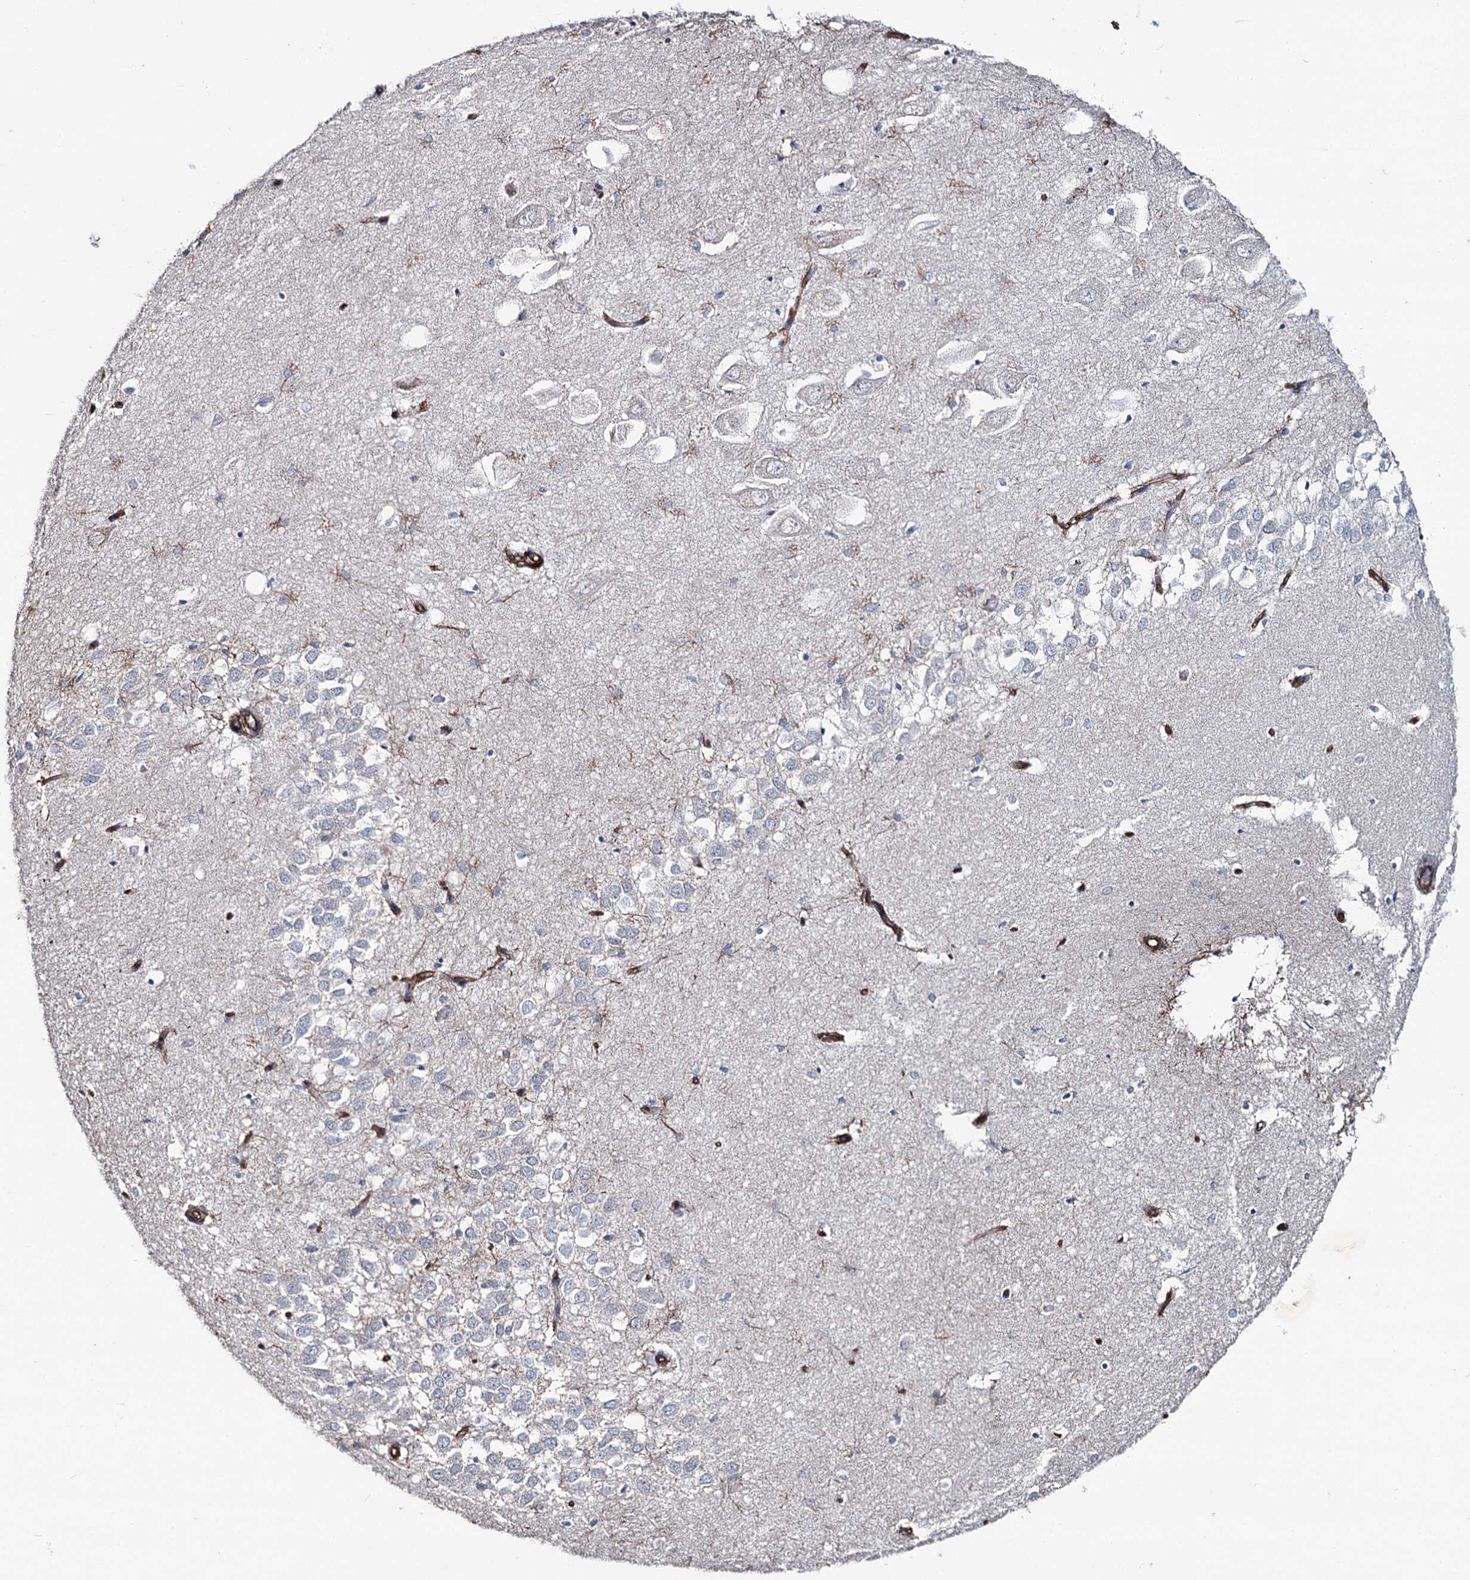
{"staining": {"intensity": "negative", "quantity": "none", "location": "none"}, "tissue": "hippocampus", "cell_type": "Glial cells", "image_type": "normal", "snomed": [{"axis": "morphology", "description": "Normal tissue, NOS"}, {"axis": "topography", "description": "Hippocampus"}], "caption": "DAB immunohistochemical staining of unremarkable hippocampus demonstrates no significant positivity in glial cells.", "gene": "CLEC4M", "patient": {"sex": "female", "age": 64}}